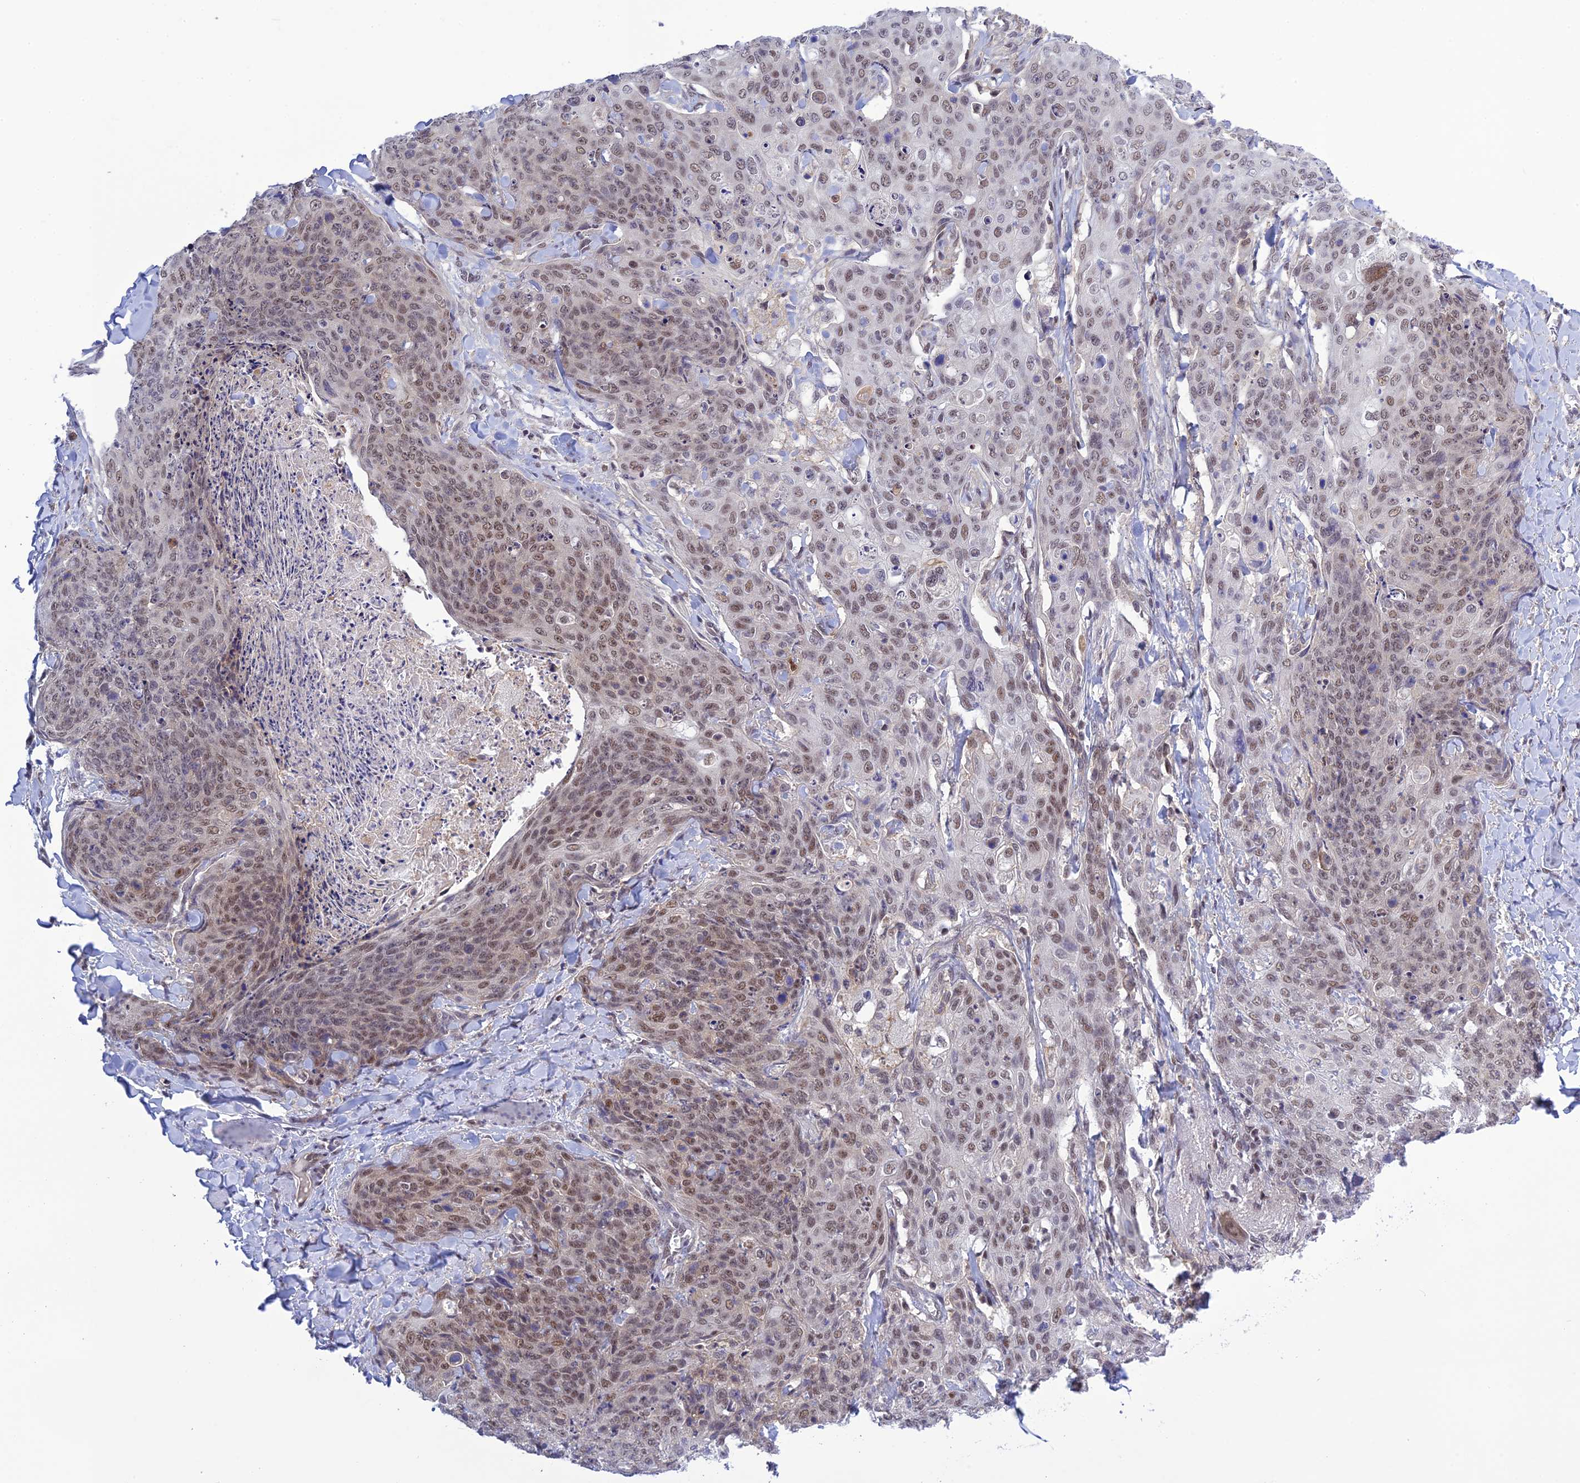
{"staining": {"intensity": "weak", "quantity": ">75%", "location": "nuclear"}, "tissue": "skin cancer", "cell_type": "Tumor cells", "image_type": "cancer", "snomed": [{"axis": "morphology", "description": "Squamous cell carcinoma, NOS"}, {"axis": "topography", "description": "Skin"}, {"axis": "topography", "description": "Vulva"}], "caption": "This image demonstrates immunohistochemistry staining of human skin cancer (squamous cell carcinoma), with low weak nuclear expression in approximately >75% of tumor cells.", "gene": "TCEA1", "patient": {"sex": "female", "age": 85}}